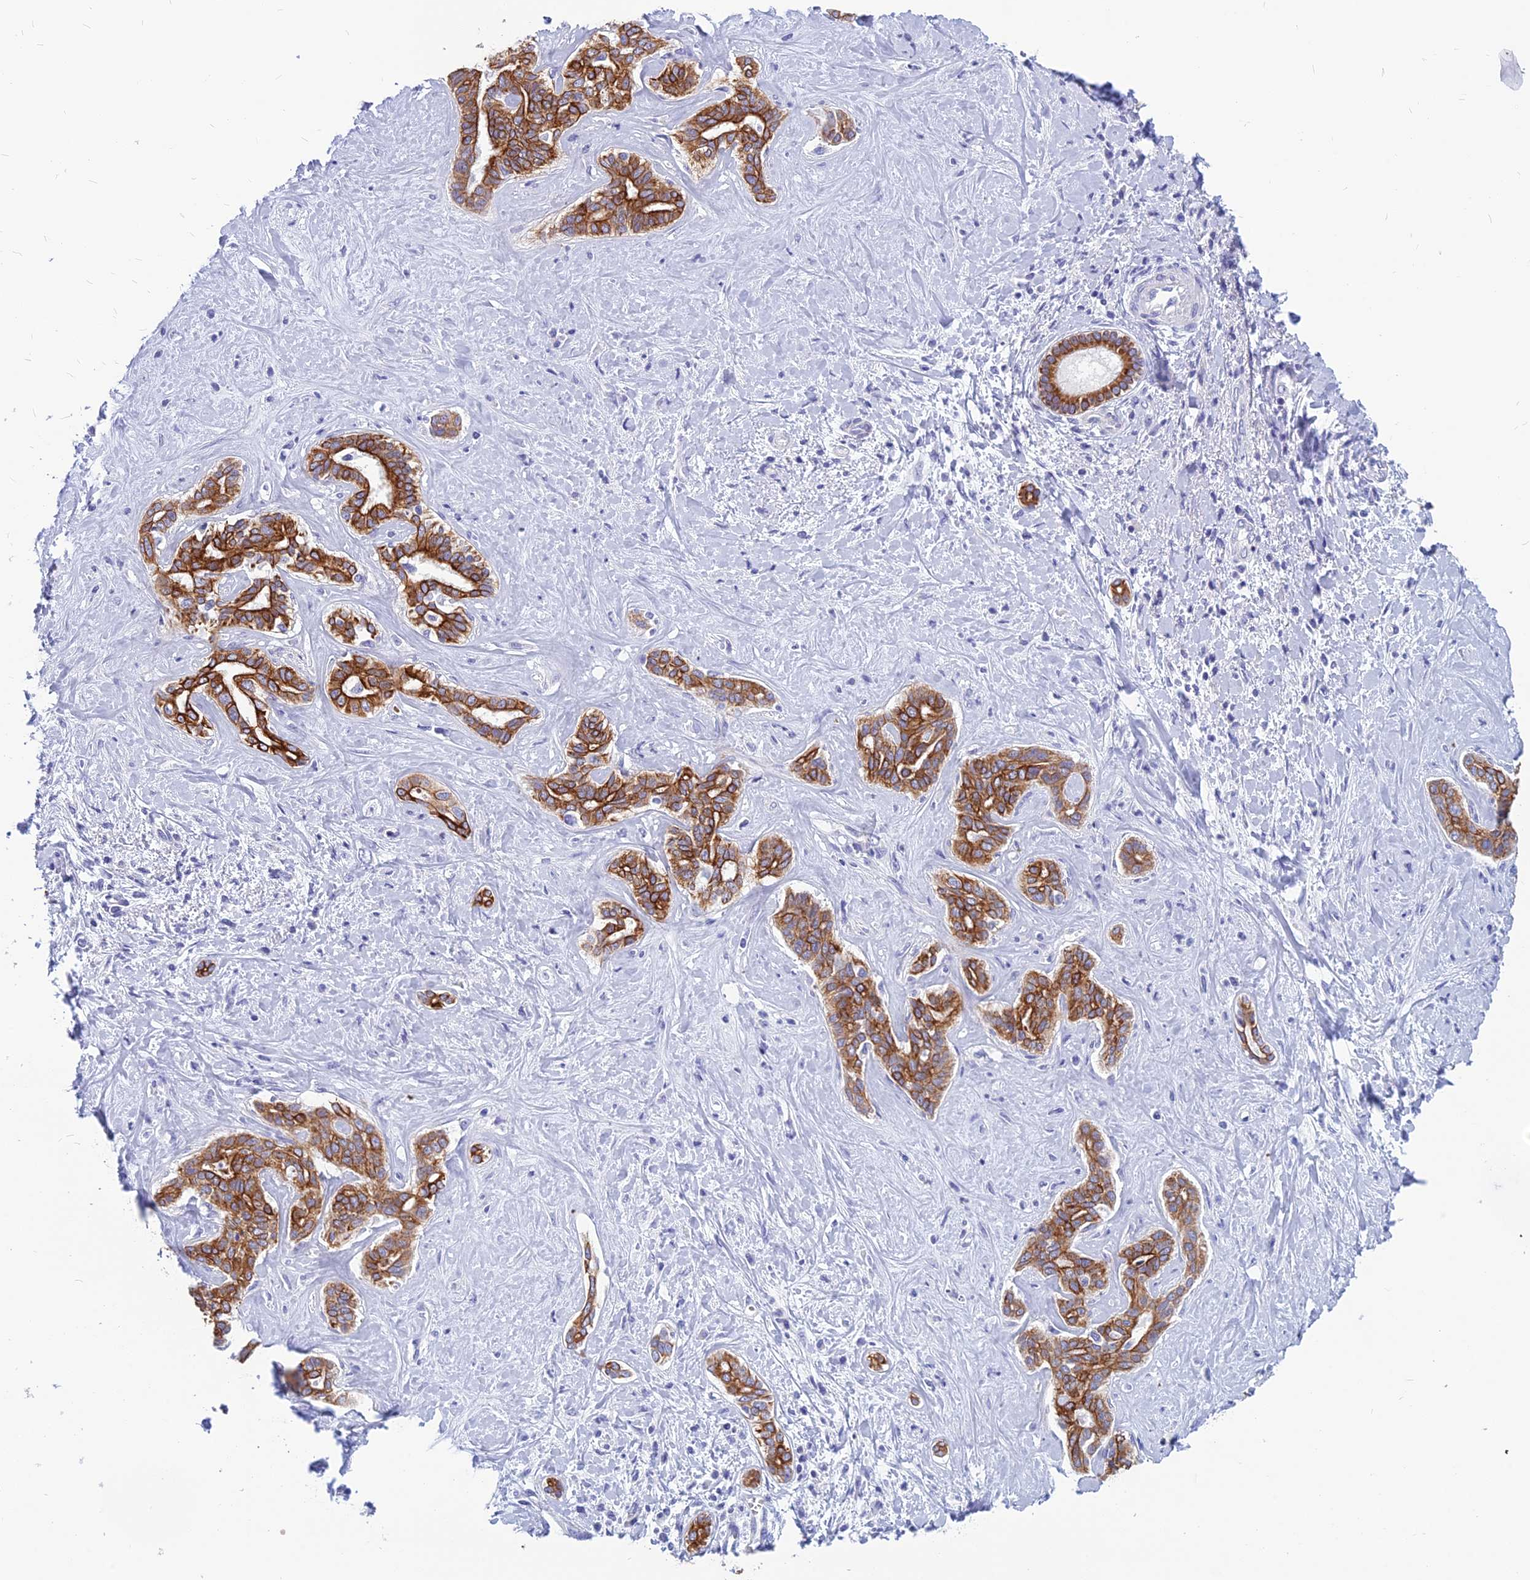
{"staining": {"intensity": "strong", "quantity": ">75%", "location": "cytoplasmic/membranous"}, "tissue": "liver cancer", "cell_type": "Tumor cells", "image_type": "cancer", "snomed": [{"axis": "morphology", "description": "Cholangiocarcinoma"}, {"axis": "topography", "description": "Liver"}], "caption": "Liver cancer (cholangiocarcinoma) stained with immunohistochemistry (IHC) displays strong cytoplasmic/membranous positivity in approximately >75% of tumor cells. (Brightfield microscopy of DAB IHC at high magnification).", "gene": "RBM41", "patient": {"sex": "female", "age": 77}}